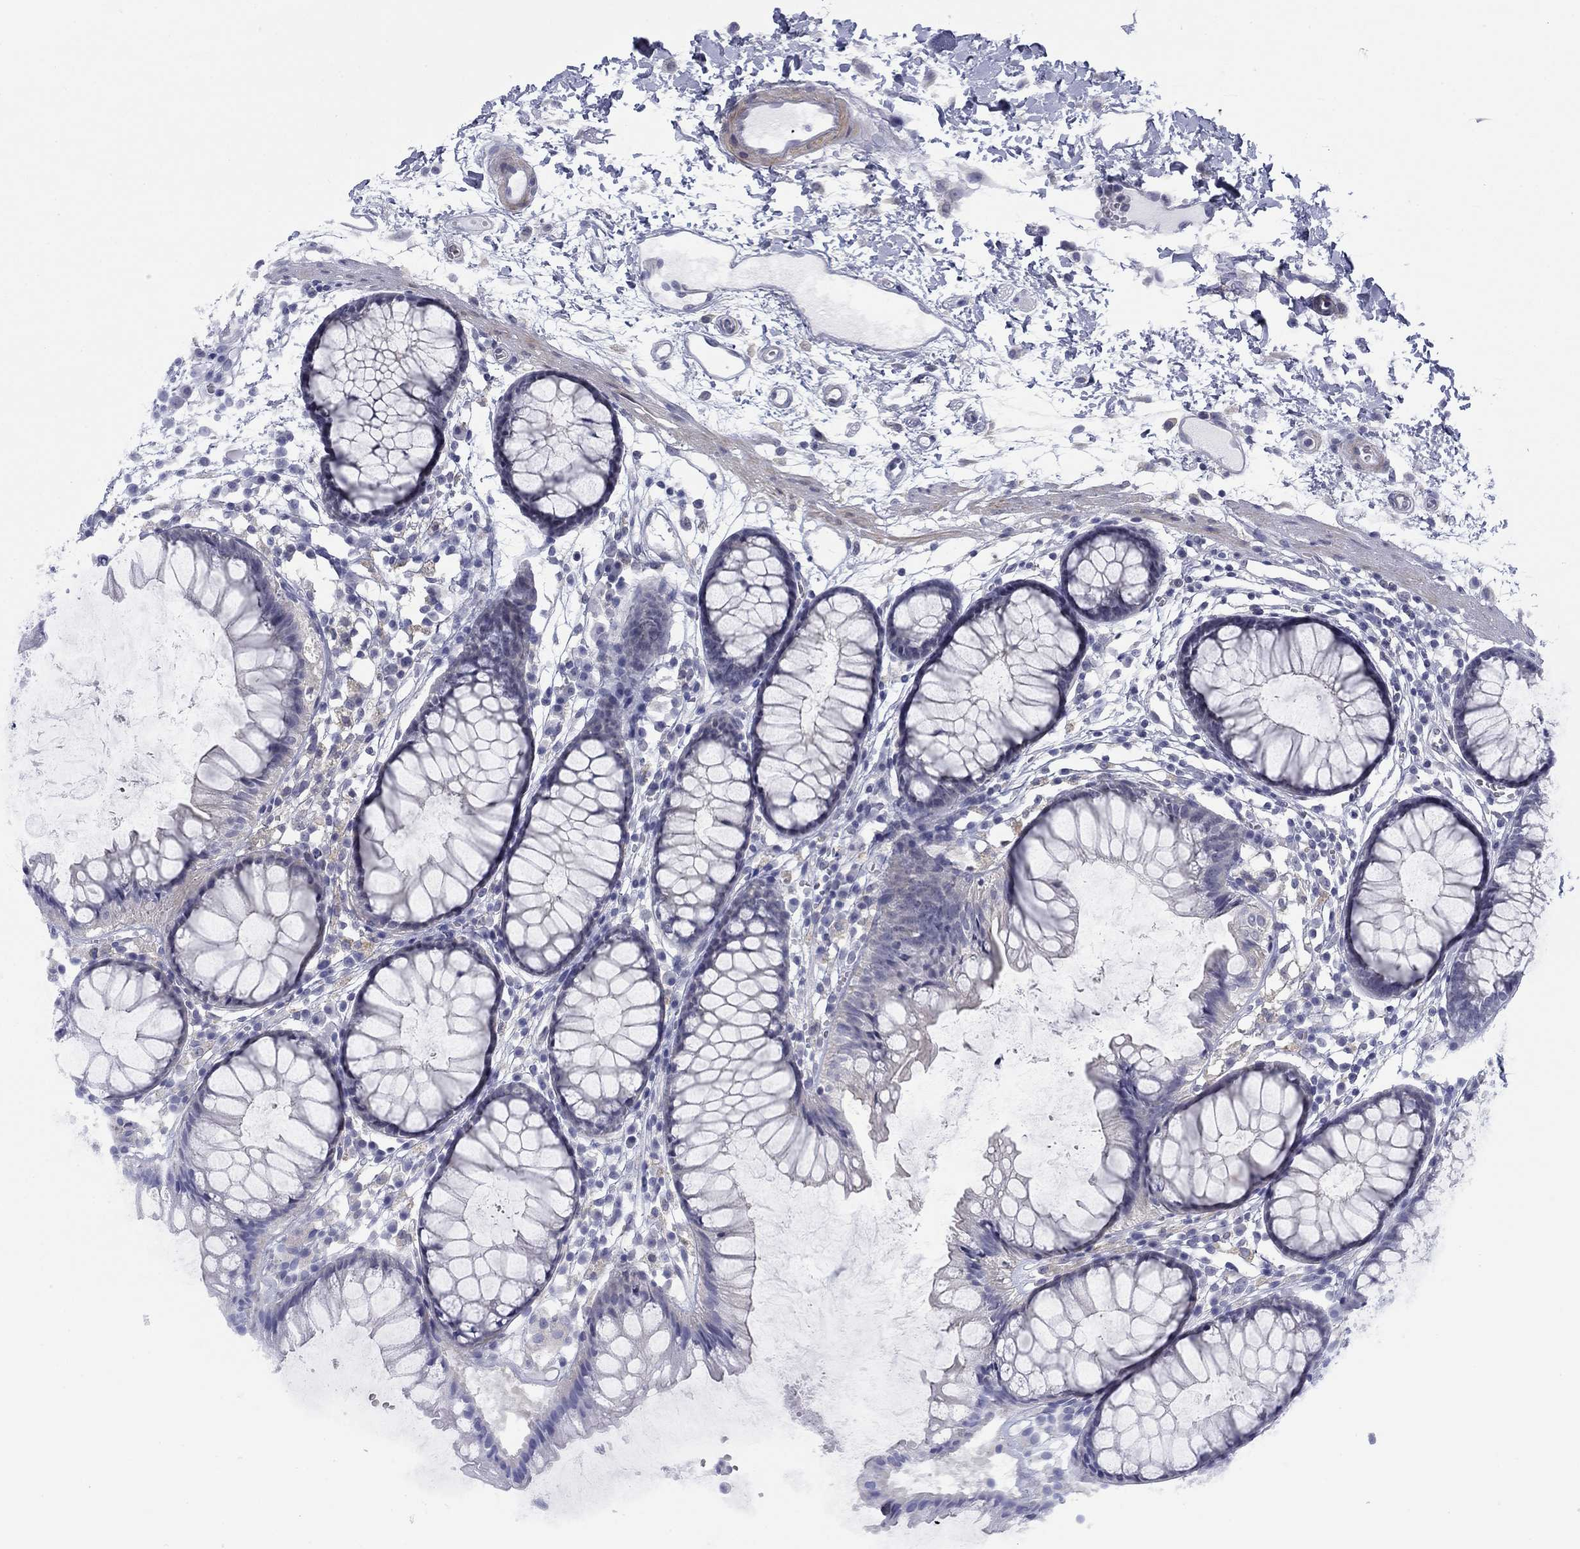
{"staining": {"intensity": "weak", "quantity": "25%-75%", "location": "cytoplasmic/membranous"}, "tissue": "colon", "cell_type": "Endothelial cells", "image_type": "normal", "snomed": [{"axis": "morphology", "description": "Normal tissue, NOS"}, {"axis": "morphology", "description": "Adenocarcinoma, NOS"}, {"axis": "topography", "description": "Colon"}], "caption": "Weak cytoplasmic/membranous protein staining is appreciated in approximately 25%-75% of endothelial cells in colon. Immunohistochemistry stains the protein in brown and the nuclei are stained blue.", "gene": "TIGD4", "patient": {"sex": "male", "age": 65}}